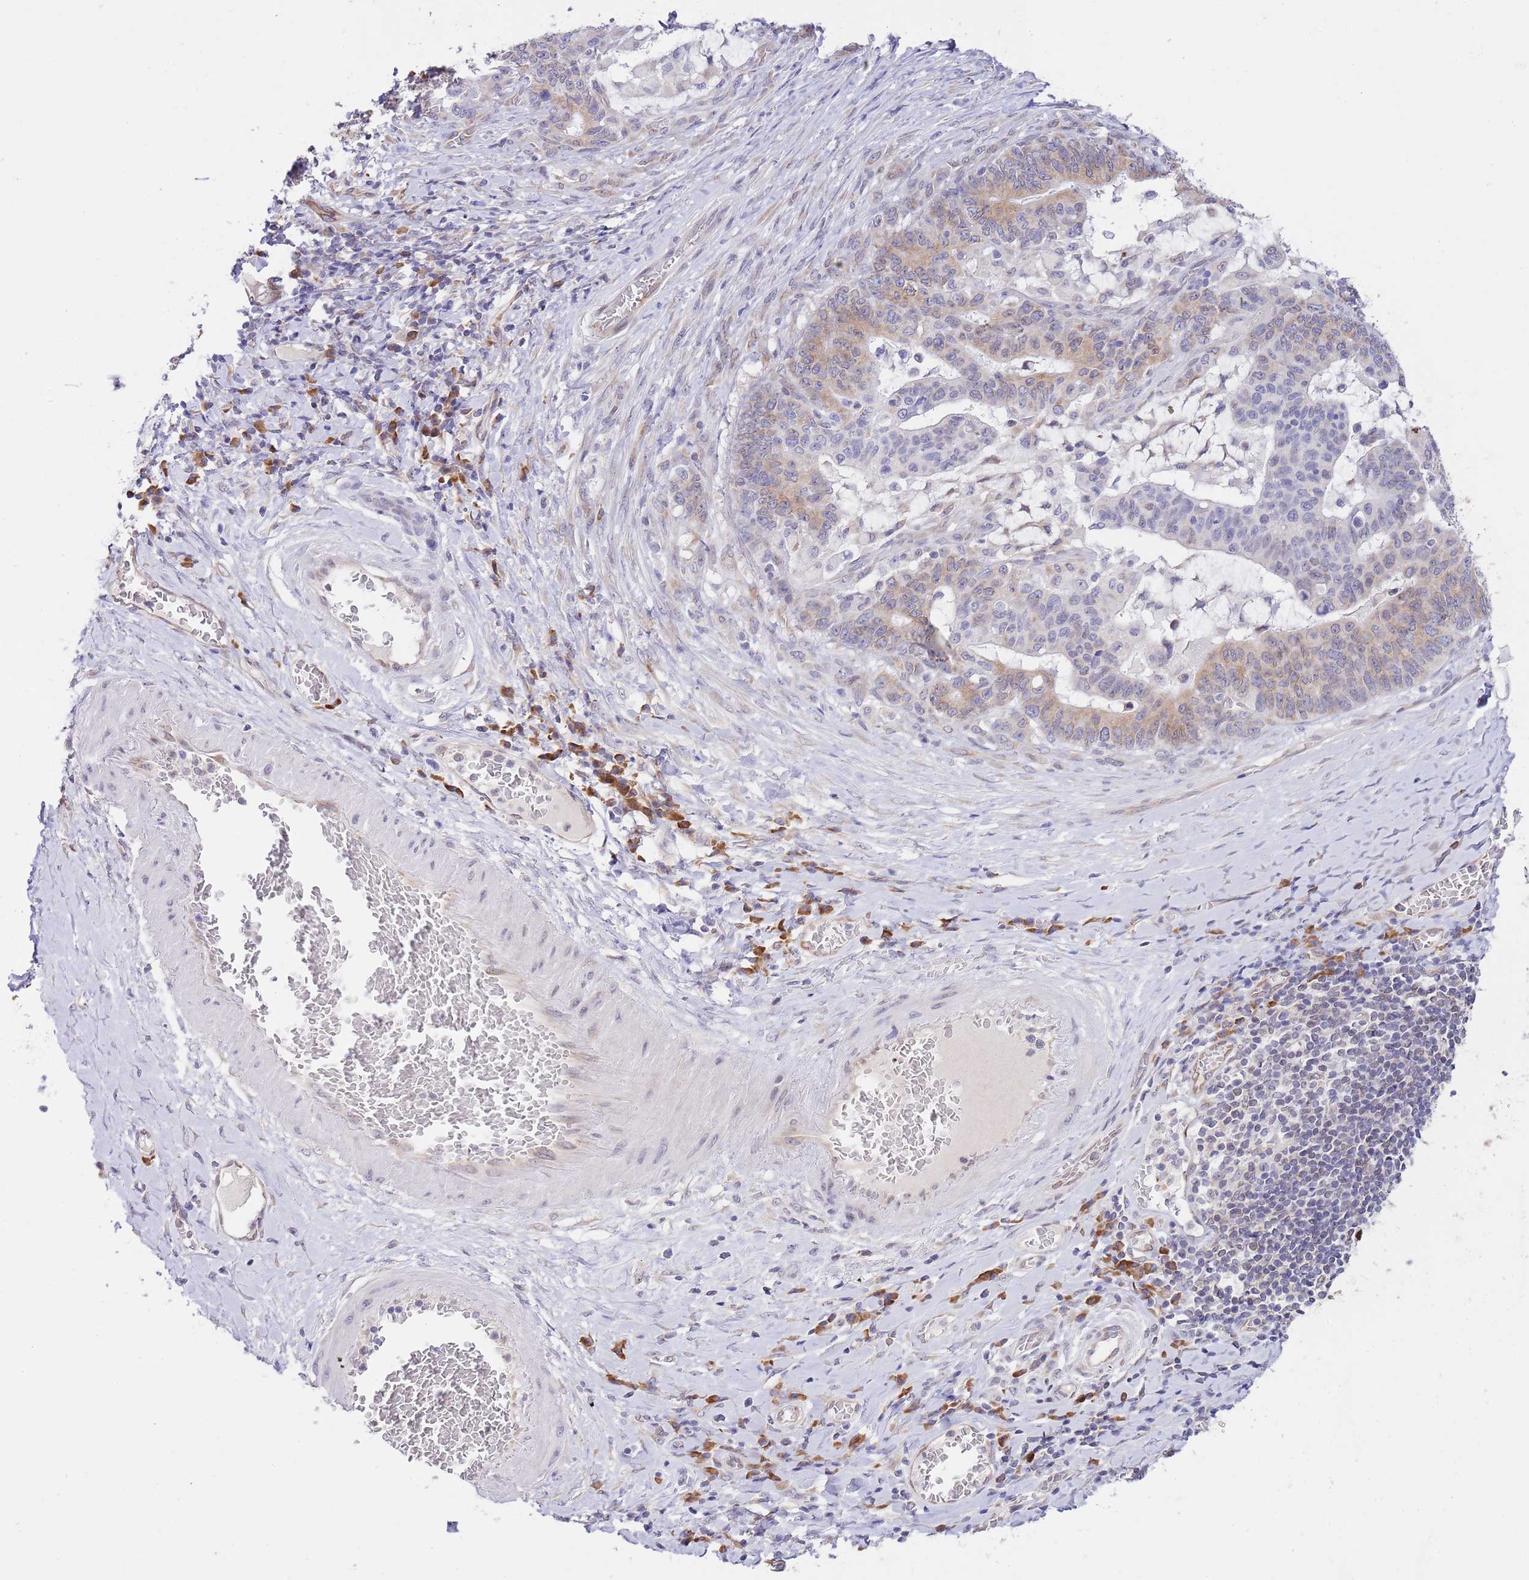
{"staining": {"intensity": "moderate", "quantity": "25%-75%", "location": "cytoplasmic/membranous"}, "tissue": "stomach cancer", "cell_type": "Tumor cells", "image_type": "cancer", "snomed": [{"axis": "morphology", "description": "Normal tissue, NOS"}, {"axis": "morphology", "description": "Adenocarcinoma, NOS"}, {"axis": "topography", "description": "Stomach"}], "caption": "Stomach cancer was stained to show a protein in brown. There is medium levels of moderate cytoplasmic/membranous staining in about 25%-75% of tumor cells.", "gene": "EBPL", "patient": {"sex": "female", "age": 64}}